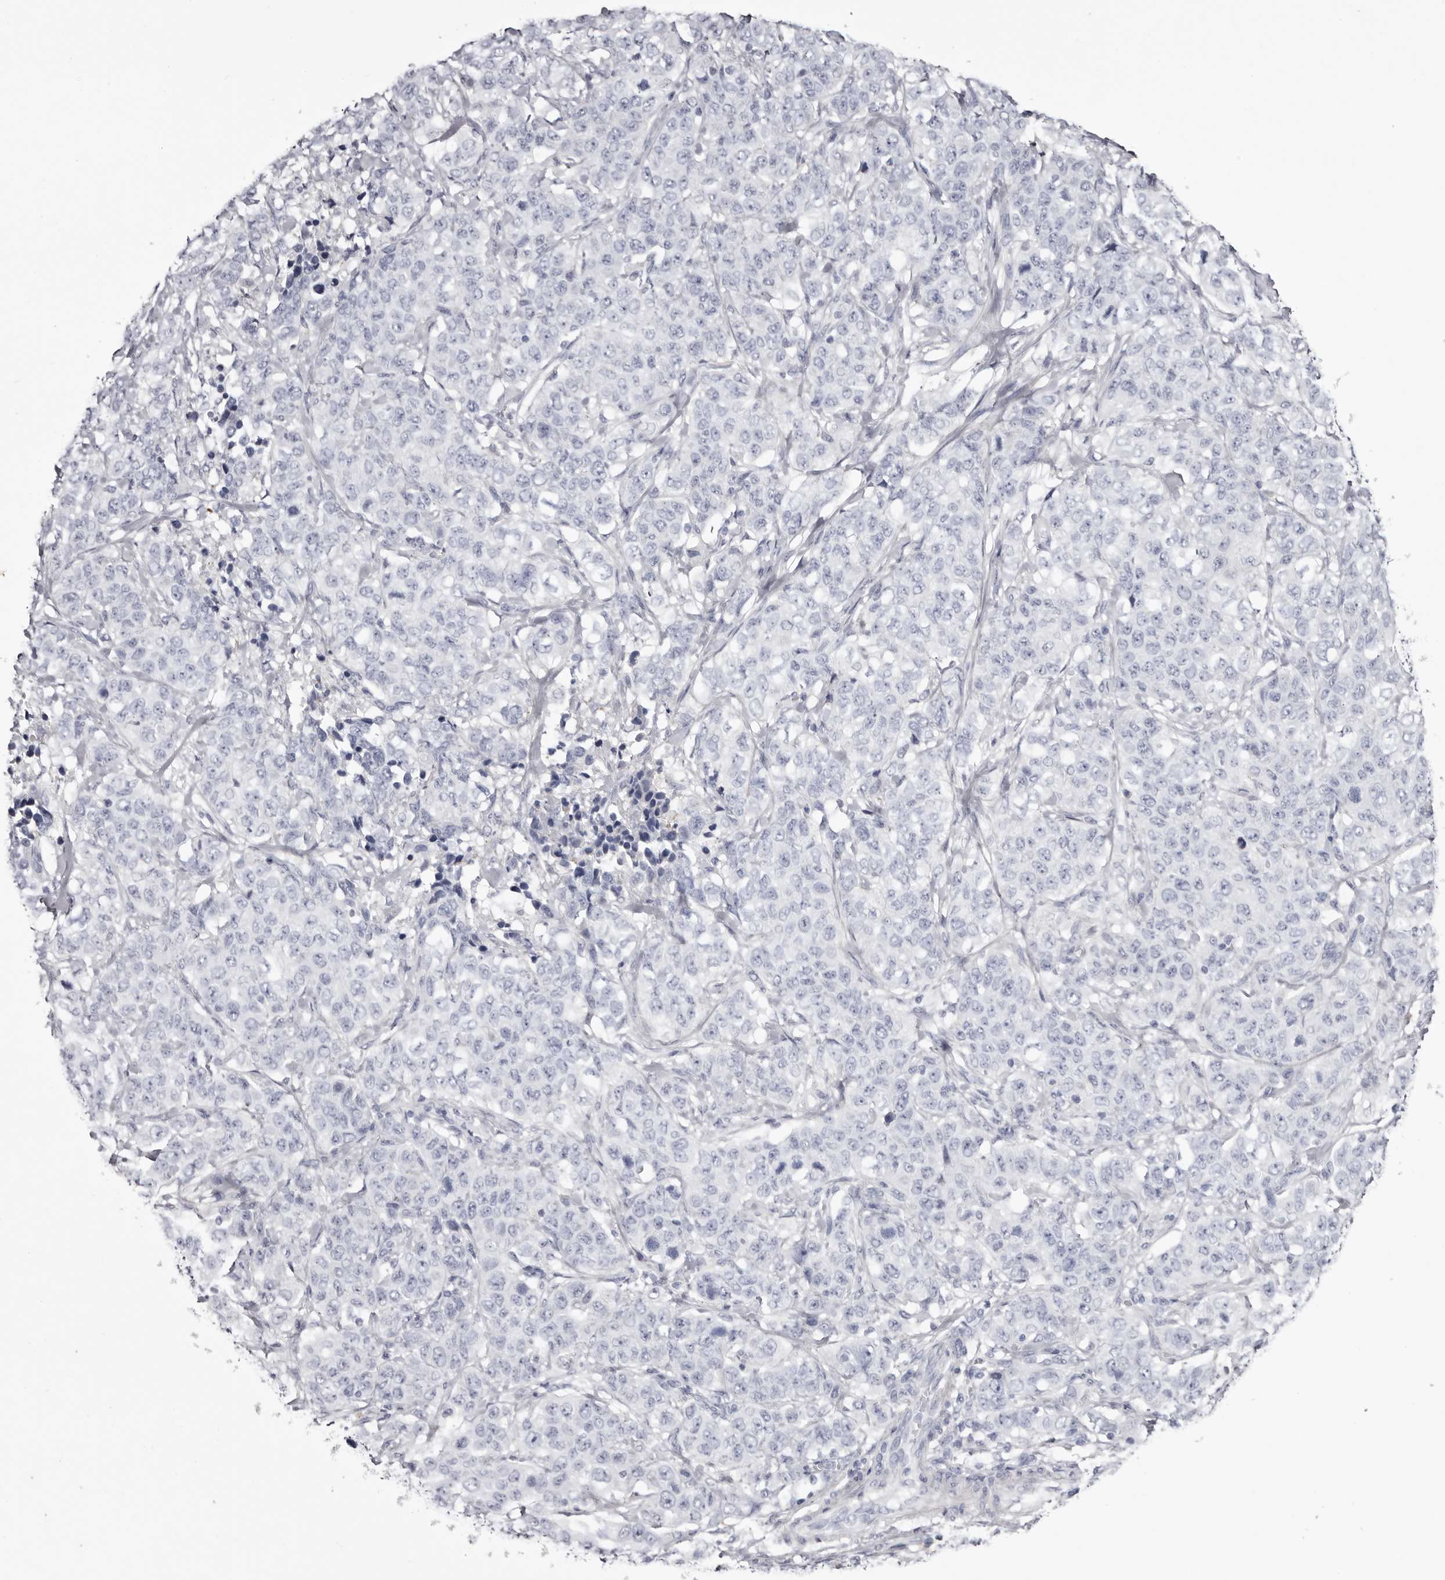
{"staining": {"intensity": "negative", "quantity": "none", "location": "none"}, "tissue": "stomach cancer", "cell_type": "Tumor cells", "image_type": "cancer", "snomed": [{"axis": "morphology", "description": "Adenocarcinoma, NOS"}, {"axis": "topography", "description": "Stomach"}], "caption": "The IHC histopathology image has no significant positivity in tumor cells of adenocarcinoma (stomach) tissue.", "gene": "CA6", "patient": {"sex": "male", "age": 48}}